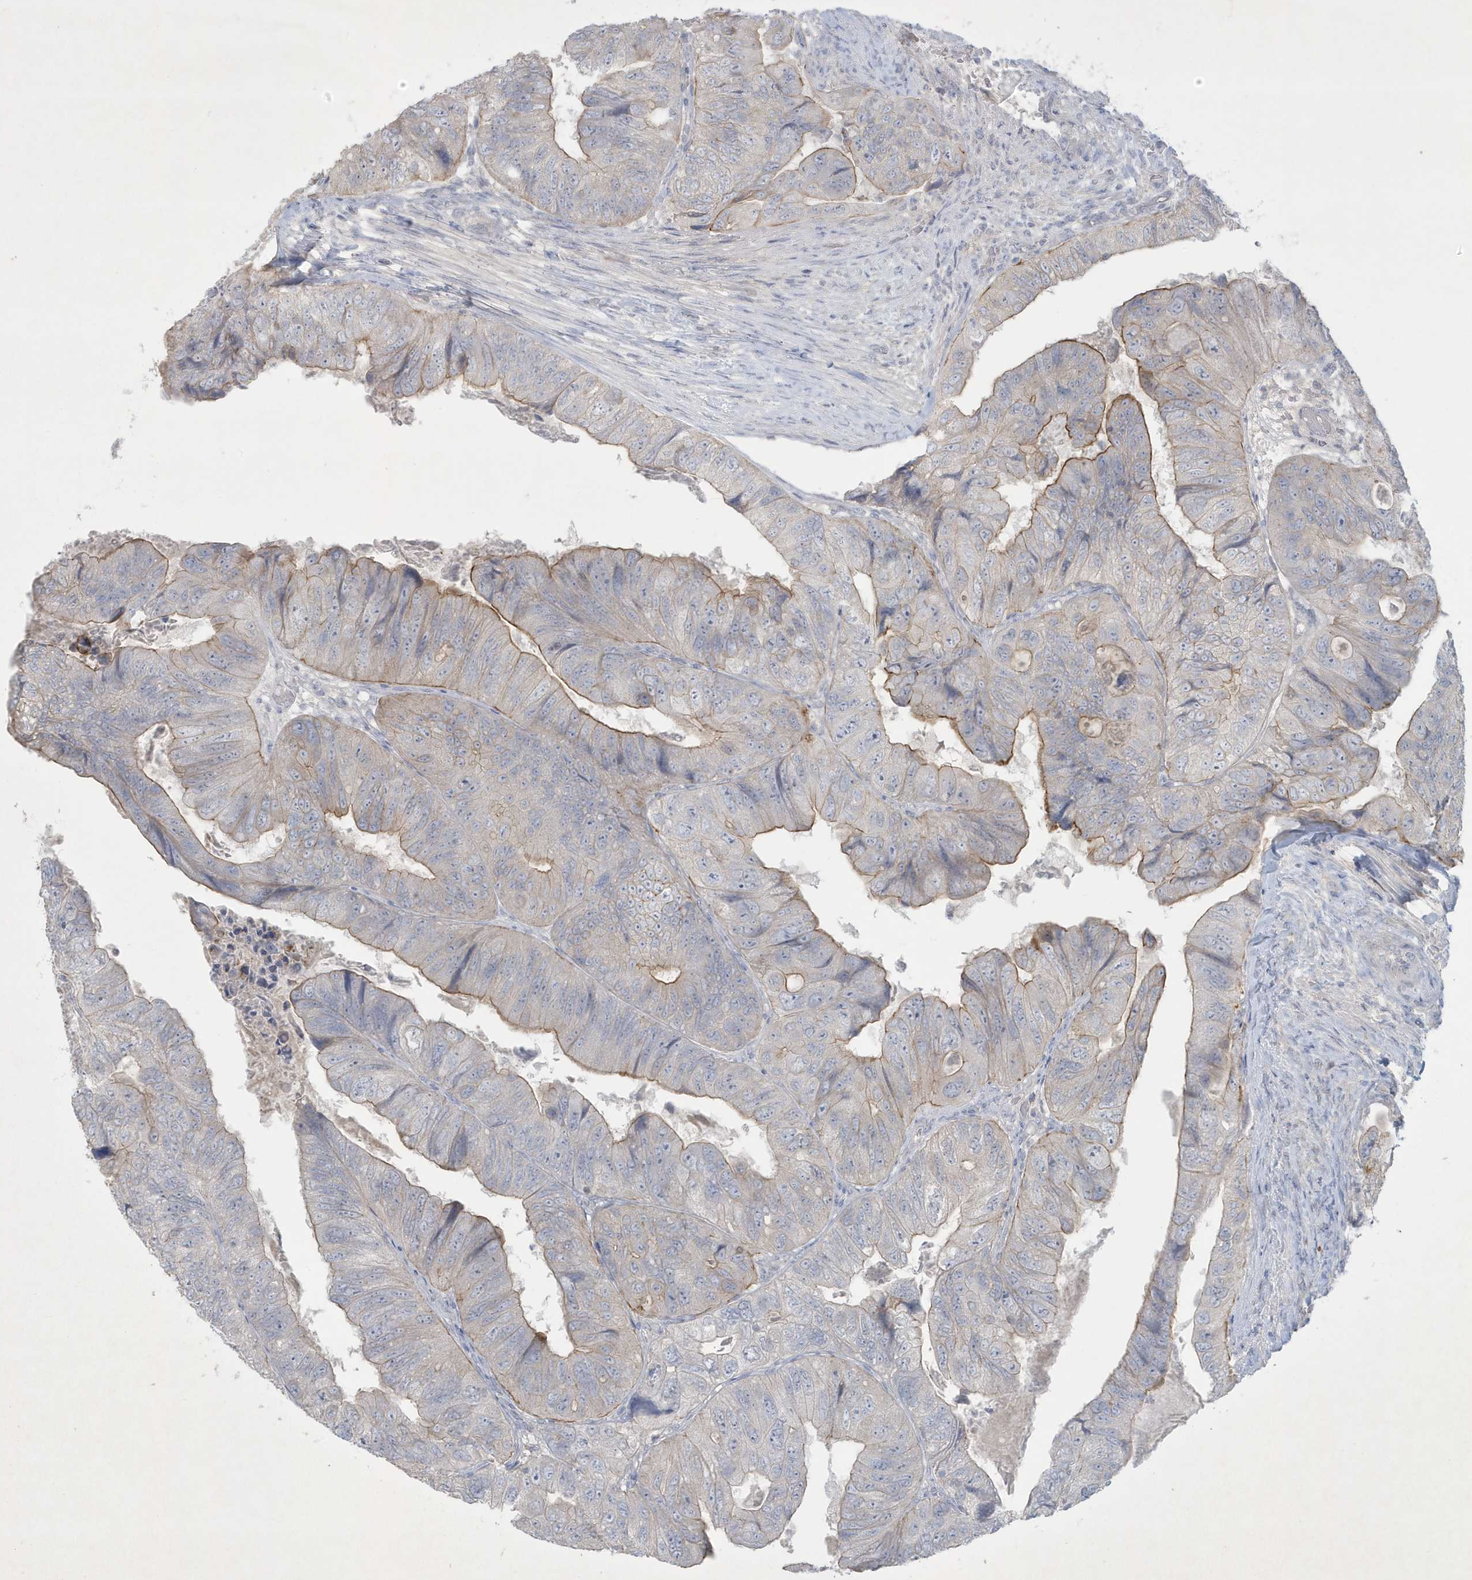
{"staining": {"intensity": "moderate", "quantity": "<25%", "location": "cytoplasmic/membranous"}, "tissue": "colorectal cancer", "cell_type": "Tumor cells", "image_type": "cancer", "snomed": [{"axis": "morphology", "description": "Adenocarcinoma, NOS"}, {"axis": "topography", "description": "Rectum"}], "caption": "Immunohistochemistry (DAB (3,3'-diaminobenzidine)) staining of human colorectal cancer (adenocarcinoma) shows moderate cytoplasmic/membranous protein staining in about <25% of tumor cells.", "gene": "CCDC24", "patient": {"sex": "male", "age": 63}}